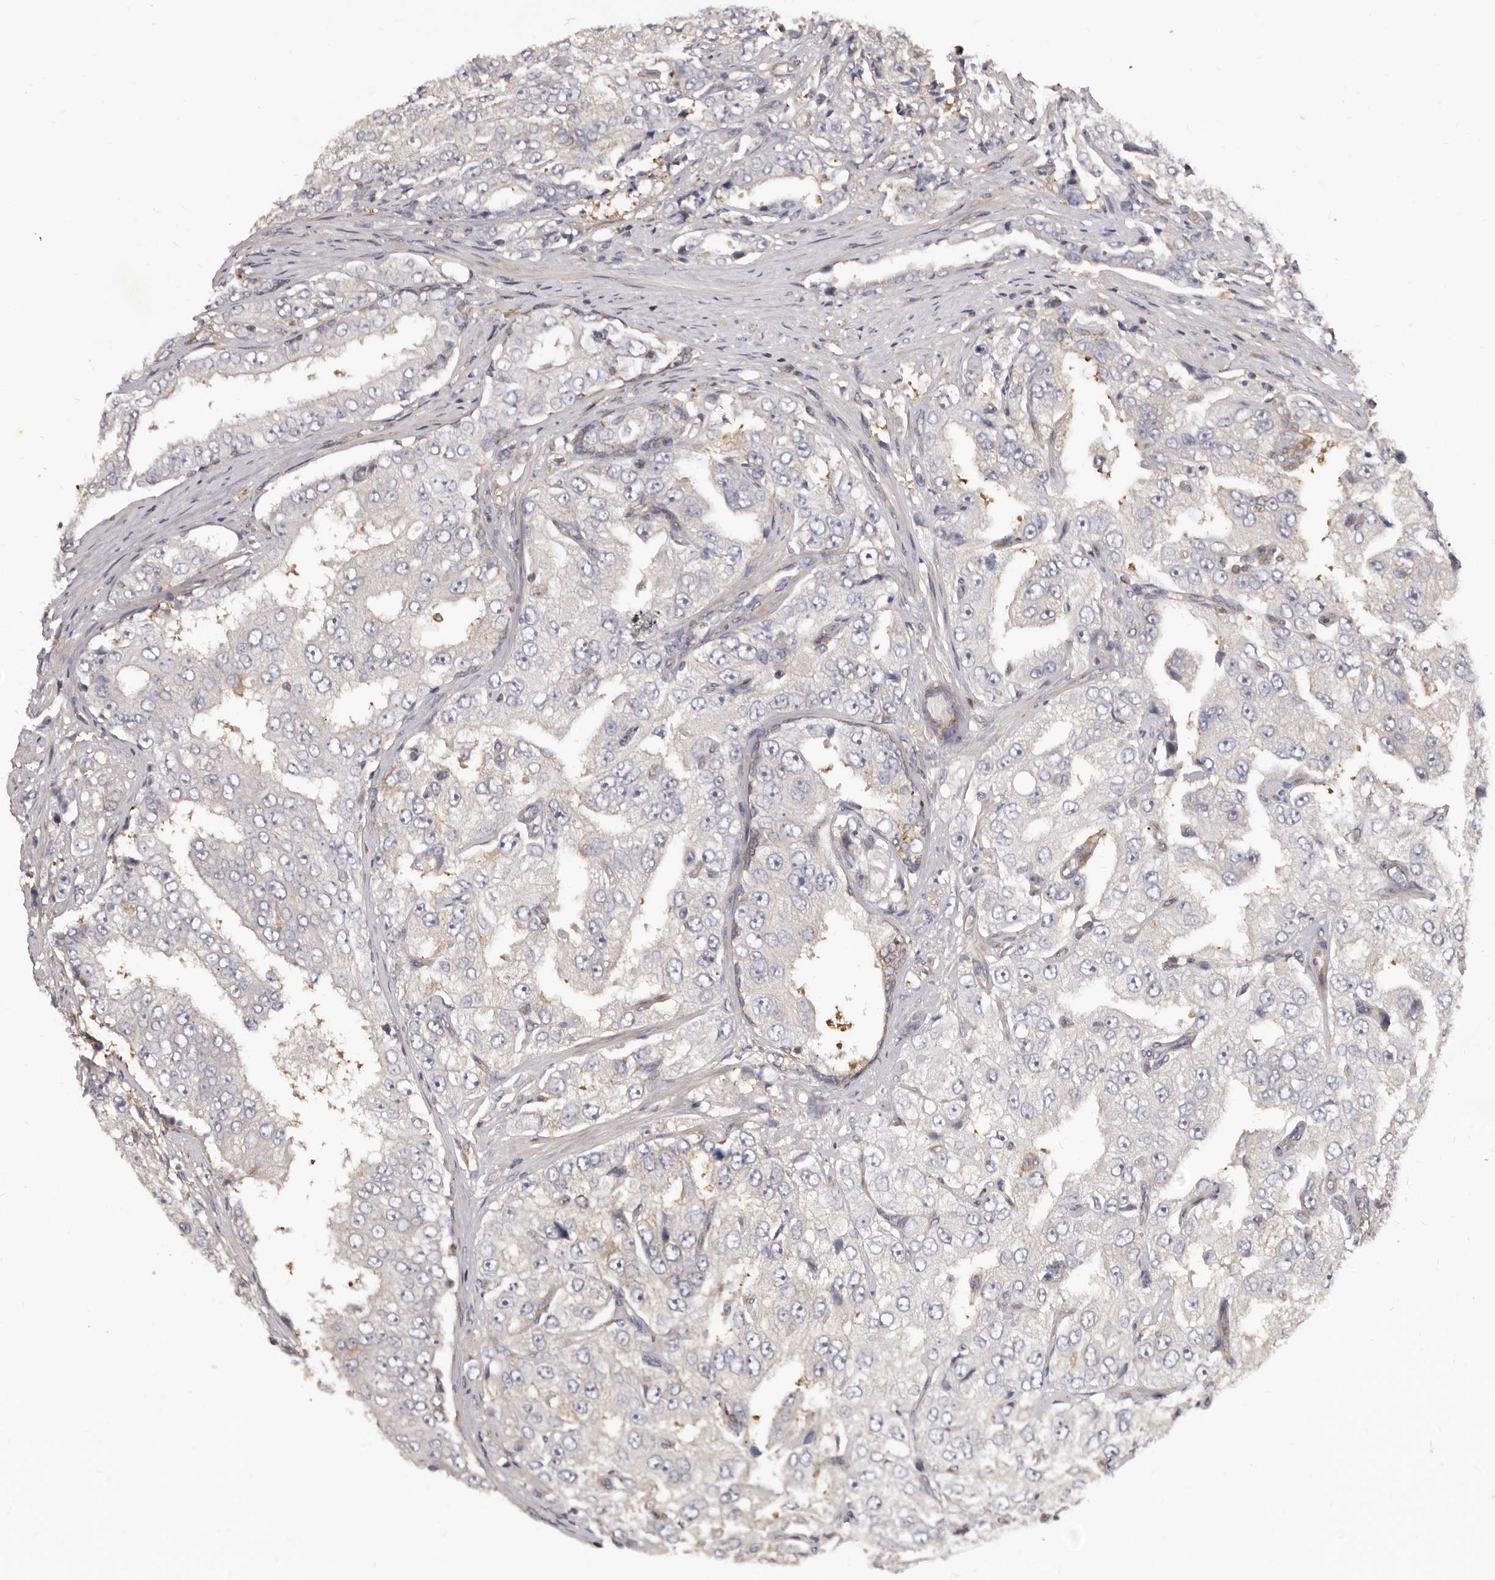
{"staining": {"intensity": "weak", "quantity": "25%-75%", "location": "cytoplasmic/membranous"}, "tissue": "prostate cancer", "cell_type": "Tumor cells", "image_type": "cancer", "snomed": [{"axis": "morphology", "description": "Adenocarcinoma, High grade"}, {"axis": "topography", "description": "Prostate"}], "caption": "An immunohistochemistry (IHC) histopathology image of neoplastic tissue is shown. Protein staining in brown highlights weak cytoplasmic/membranous positivity in prostate cancer (adenocarcinoma (high-grade)) within tumor cells.", "gene": "ADAMTS20", "patient": {"sex": "male", "age": 58}}